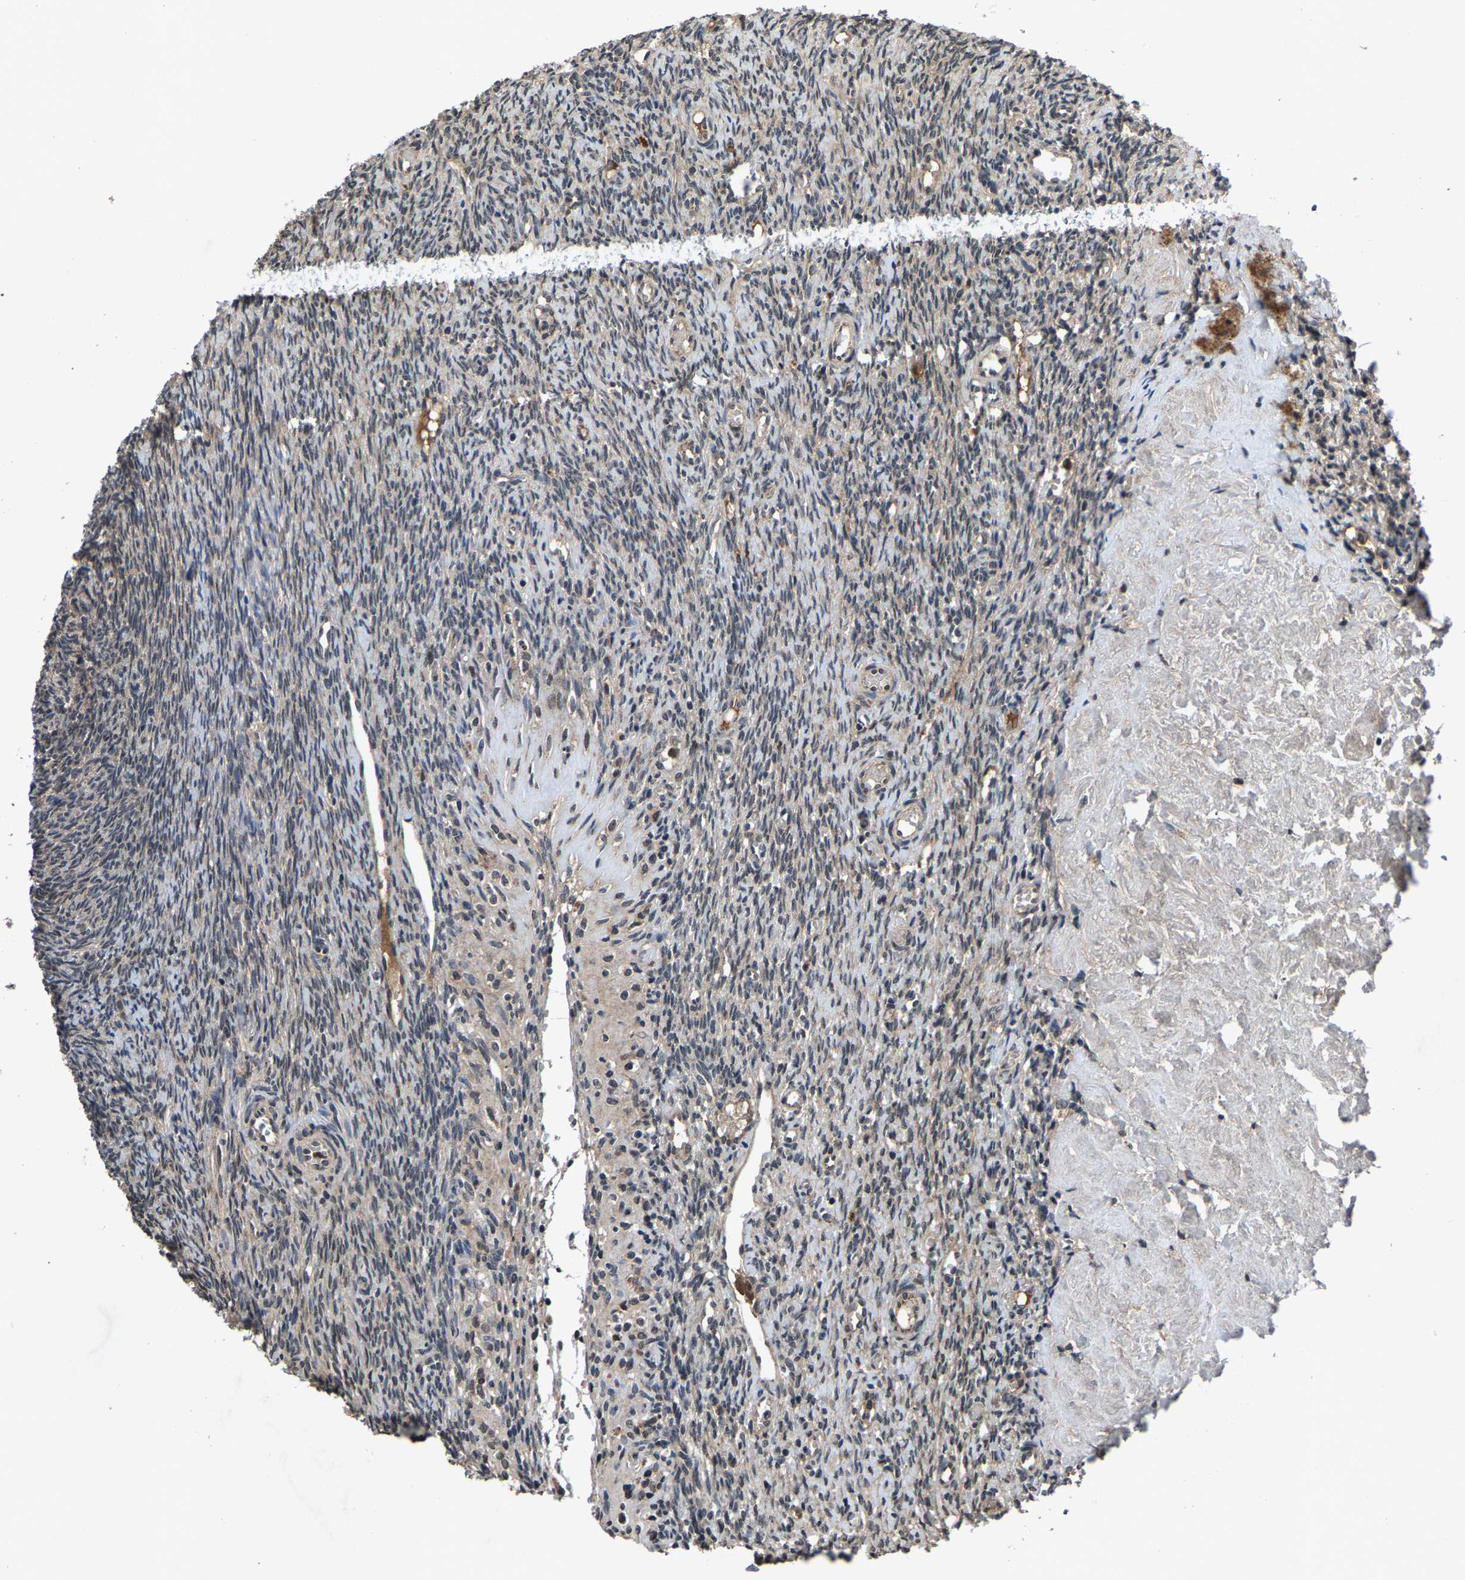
{"staining": {"intensity": "weak", "quantity": "25%-75%", "location": "cytoplasmic/membranous"}, "tissue": "ovary", "cell_type": "Ovarian stroma cells", "image_type": "normal", "snomed": [{"axis": "morphology", "description": "Normal tissue, NOS"}, {"axis": "topography", "description": "Ovary"}], "caption": "This is a photomicrograph of immunohistochemistry (IHC) staining of benign ovary, which shows weak expression in the cytoplasmic/membranous of ovarian stroma cells.", "gene": "HUWE1", "patient": {"sex": "female", "age": 41}}